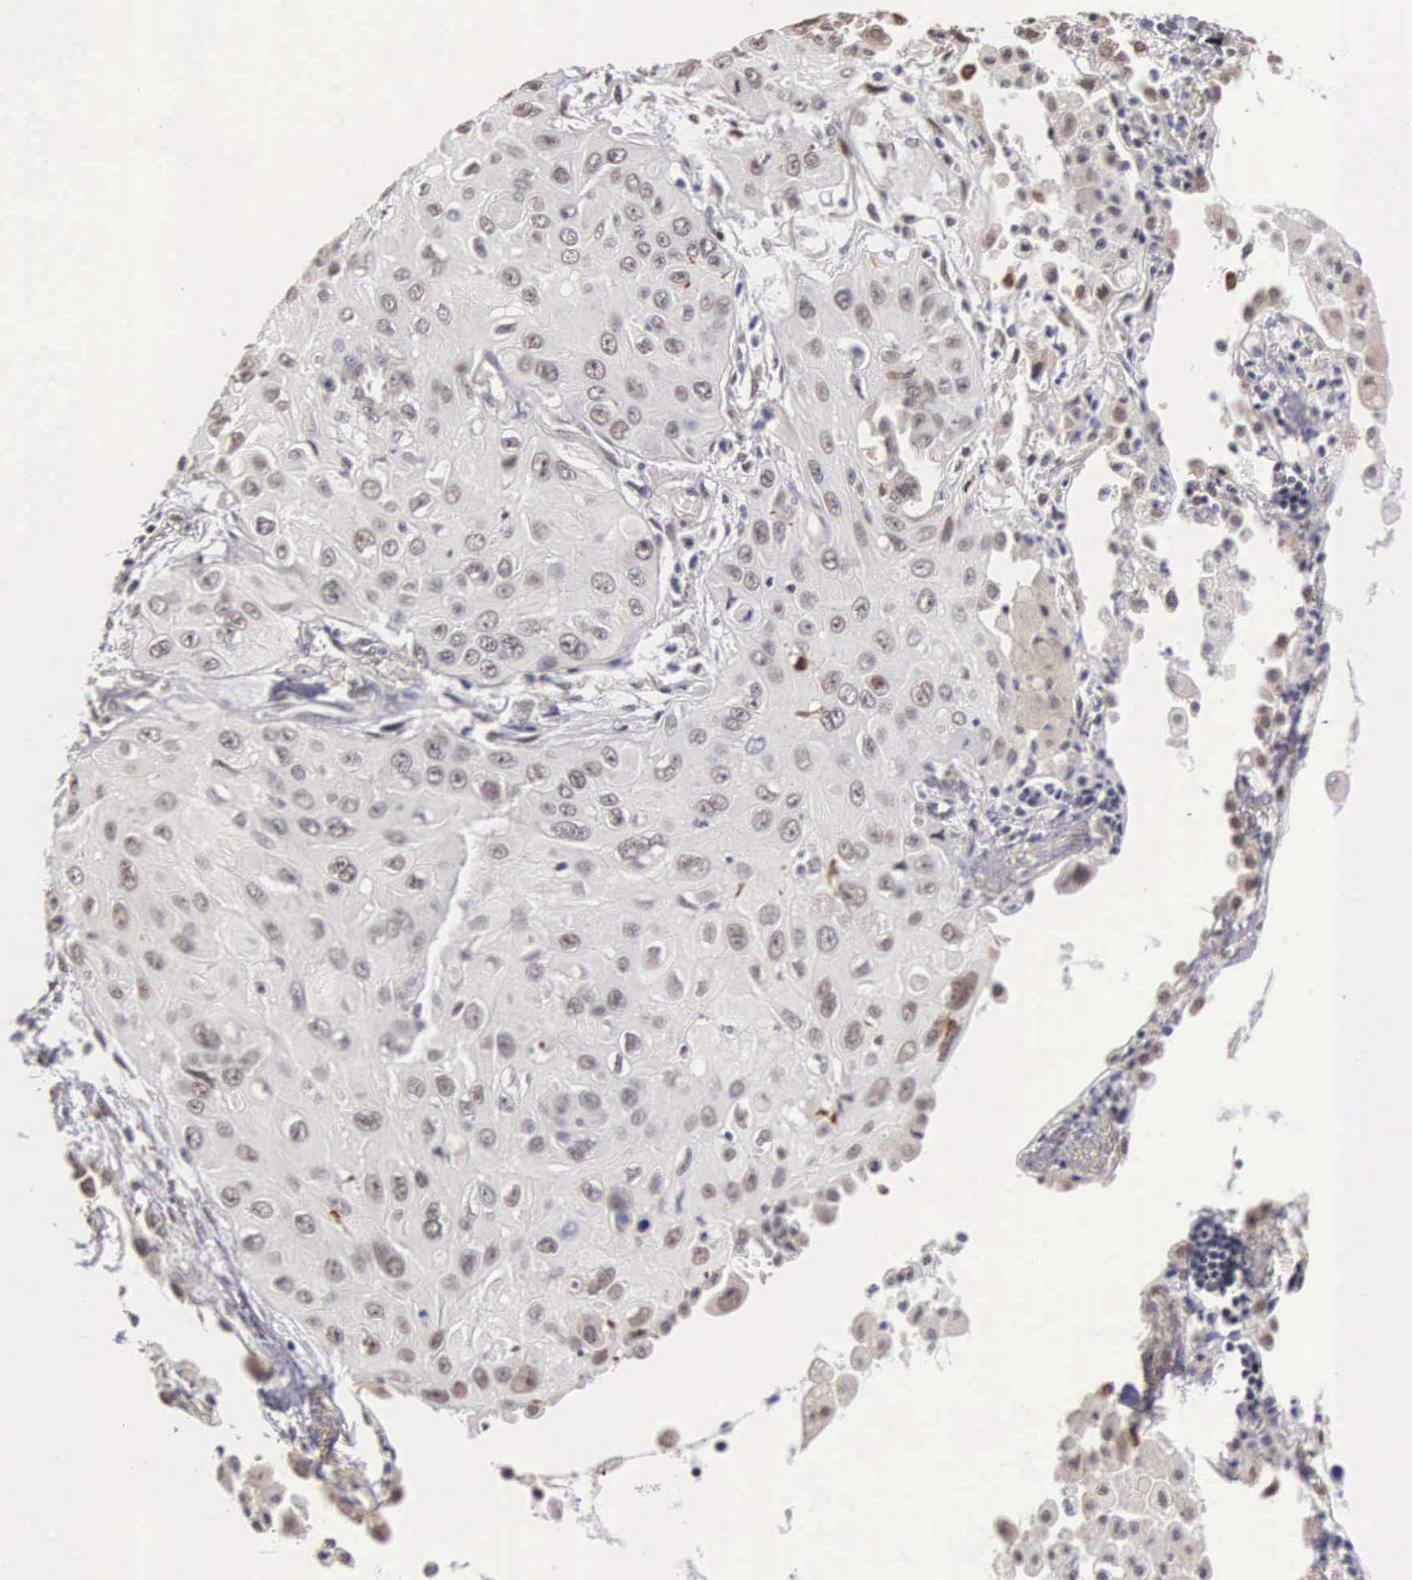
{"staining": {"intensity": "moderate", "quantity": "<25%", "location": "nuclear"}, "tissue": "lung cancer", "cell_type": "Tumor cells", "image_type": "cancer", "snomed": [{"axis": "morphology", "description": "Squamous cell carcinoma, NOS"}, {"axis": "topography", "description": "Lung"}], "caption": "Immunohistochemical staining of human lung squamous cell carcinoma displays moderate nuclear protein expression in approximately <25% of tumor cells.", "gene": "HMGXB4", "patient": {"sex": "male", "age": 71}}